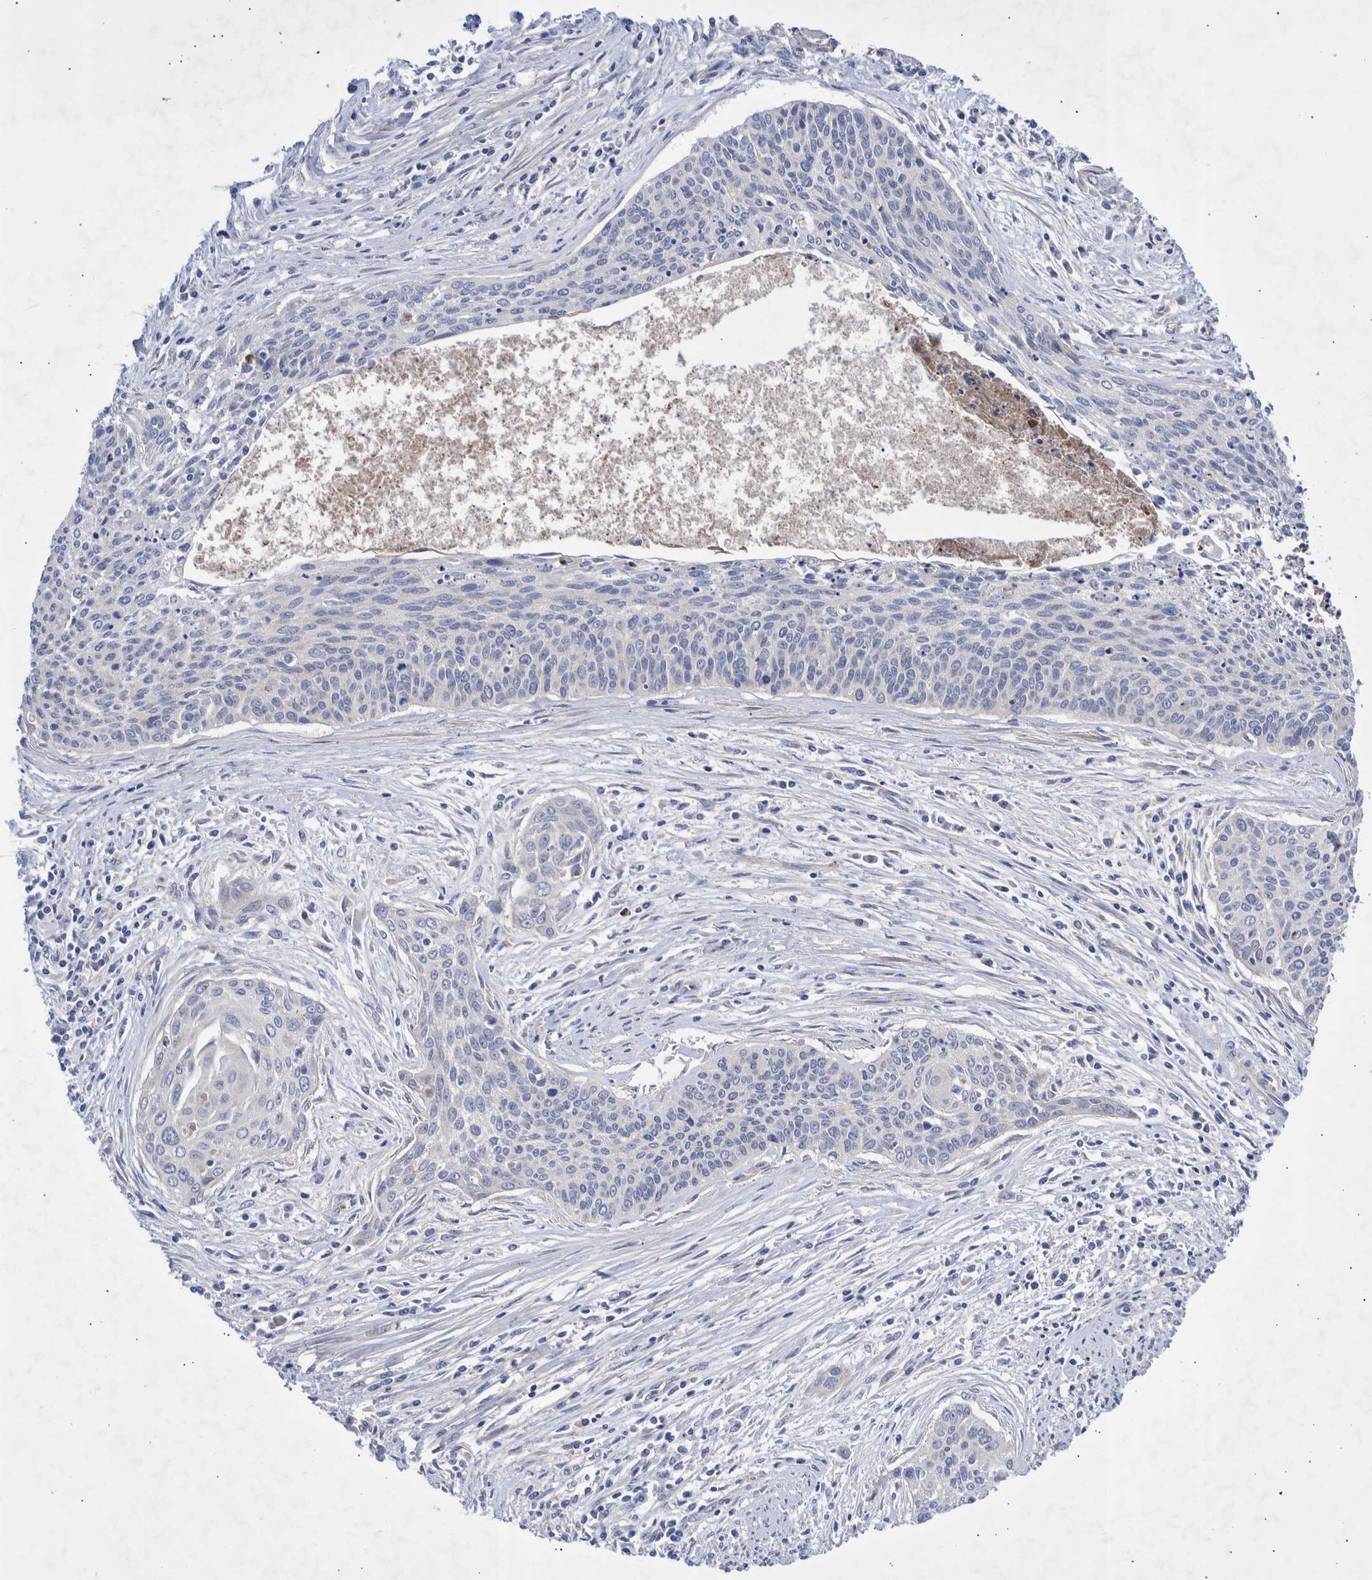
{"staining": {"intensity": "negative", "quantity": "none", "location": "none"}, "tissue": "cervical cancer", "cell_type": "Tumor cells", "image_type": "cancer", "snomed": [{"axis": "morphology", "description": "Squamous cell carcinoma, NOS"}, {"axis": "topography", "description": "Cervix"}], "caption": "The immunohistochemistry (IHC) micrograph has no significant staining in tumor cells of squamous cell carcinoma (cervical) tissue.", "gene": "DLL4", "patient": {"sex": "female", "age": 55}}